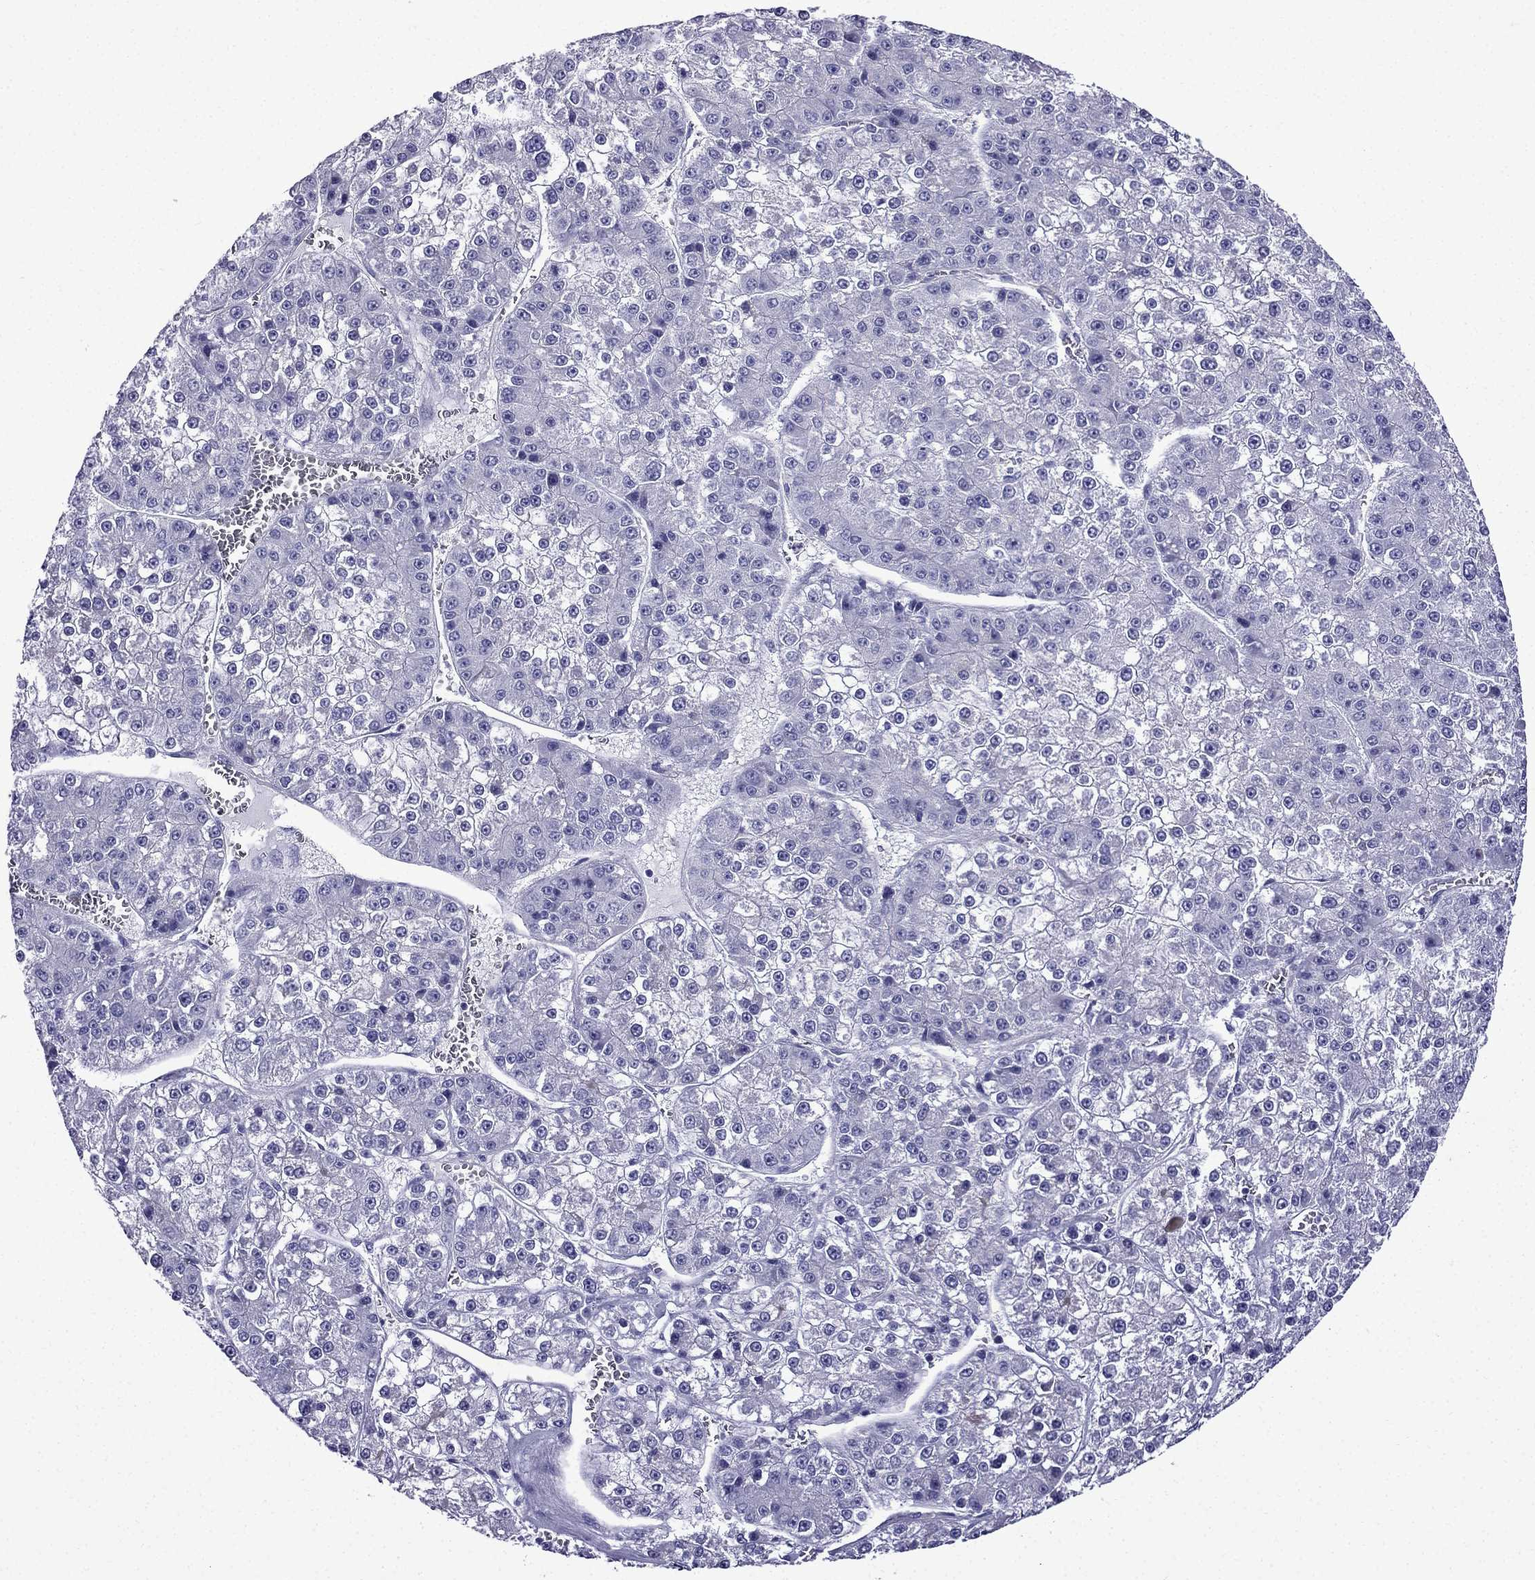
{"staining": {"intensity": "negative", "quantity": "none", "location": "none"}, "tissue": "liver cancer", "cell_type": "Tumor cells", "image_type": "cancer", "snomed": [{"axis": "morphology", "description": "Carcinoma, Hepatocellular, NOS"}, {"axis": "topography", "description": "Liver"}], "caption": "Immunohistochemistry (IHC) photomicrograph of neoplastic tissue: liver hepatocellular carcinoma stained with DAB (3,3'-diaminobenzidine) shows no significant protein staining in tumor cells.", "gene": "ERC2", "patient": {"sex": "female", "age": 73}}